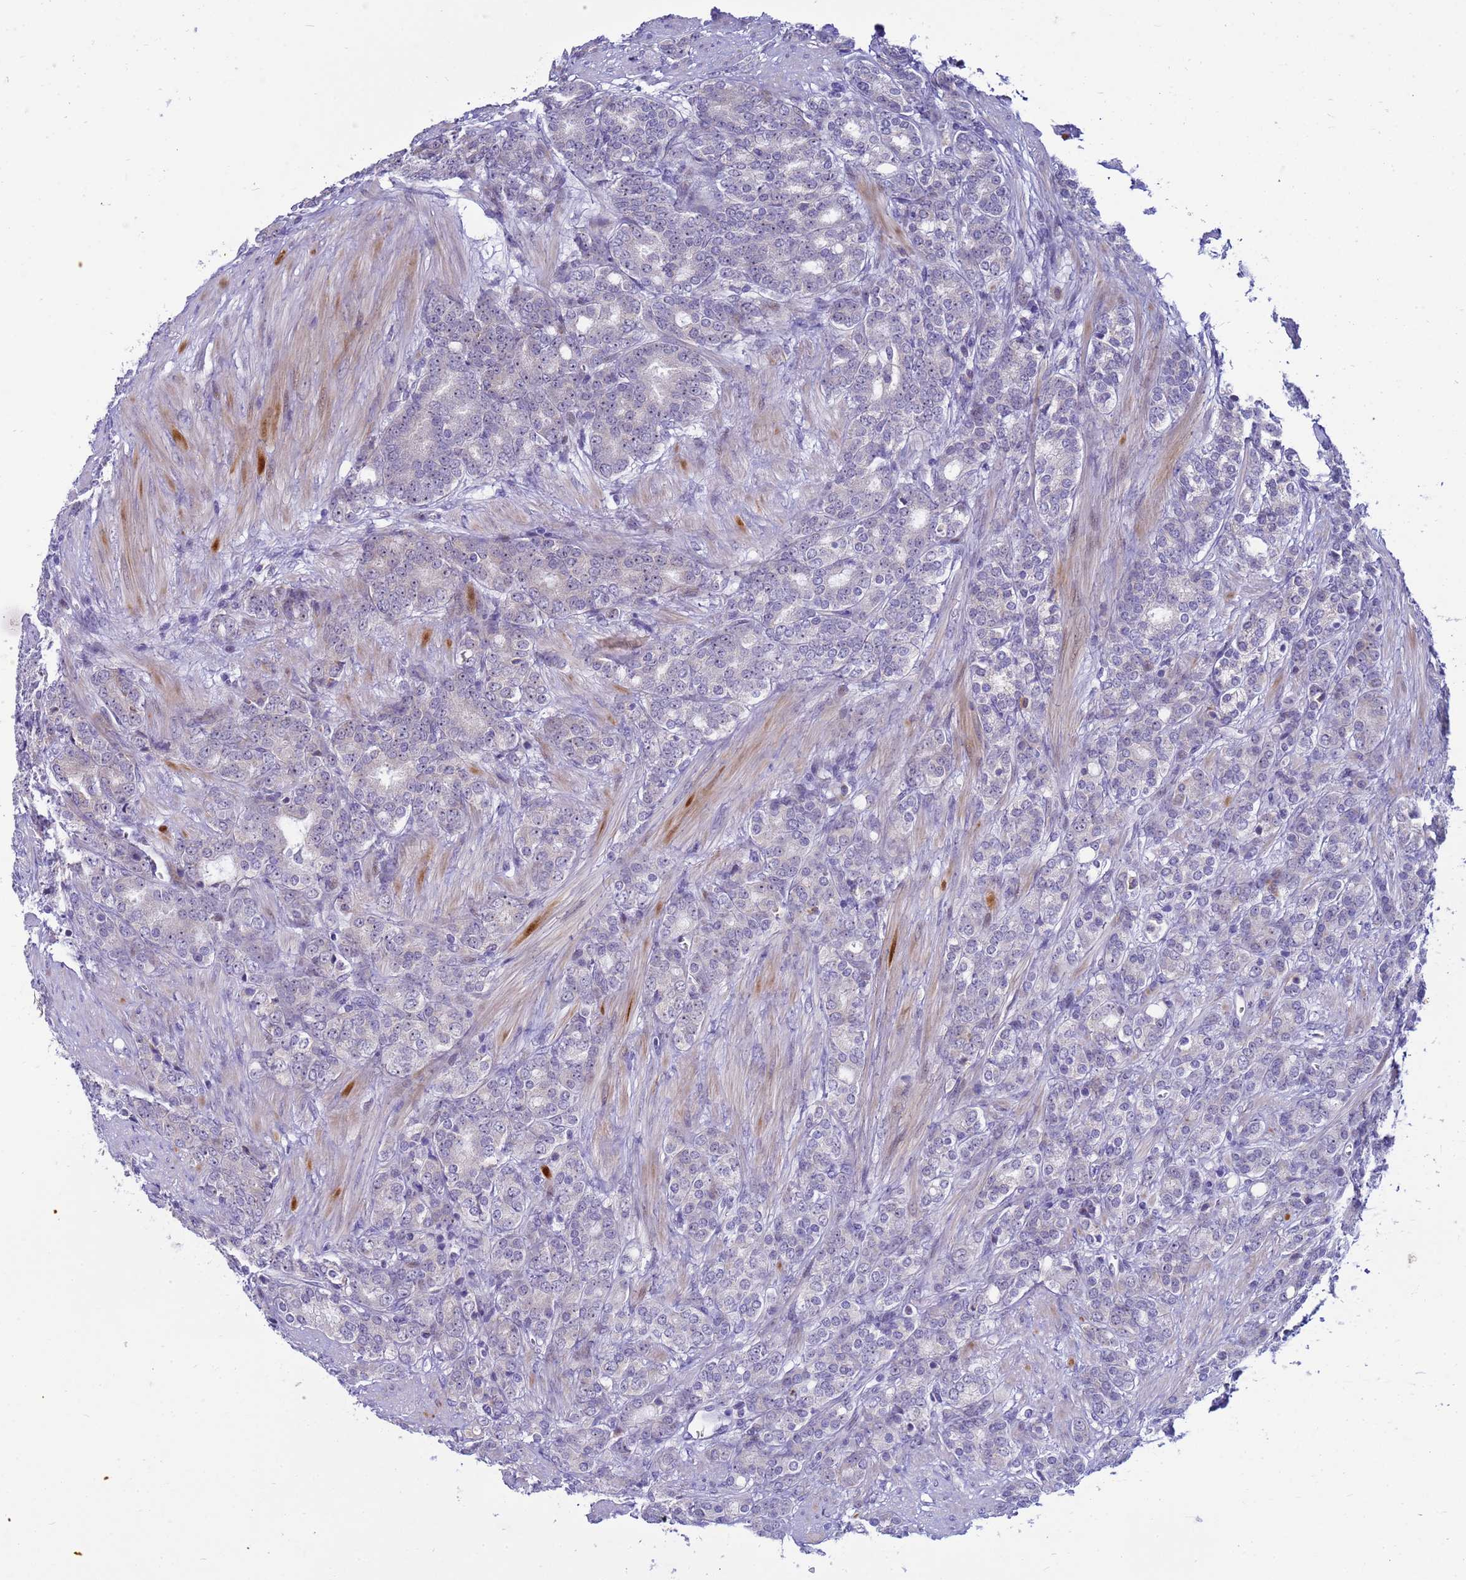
{"staining": {"intensity": "negative", "quantity": "none", "location": "none"}, "tissue": "prostate cancer", "cell_type": "Tumor cells", "image_type": "cancer", "snomed": [{"axis": "morphology", "description": "Adenocarcinoma, High grade"}, {"axis": "topography", "description": "Prostate"}], "caption": "High magnification brightfield microscopy of high-grade adenocarcinoma (prostate) stained with DAB (brown) and counterstained with hematoxylin (blue): tumor cells show no significant staining. (Stains: DAB (3,3'-diaminobenzidine) immunohistochemistry with hematoxylin counter stain, Microscopy: brightfield microscopy at high magnification).", "gene": "LRATD1", "patient": {"sex": "male", "age": 62}}